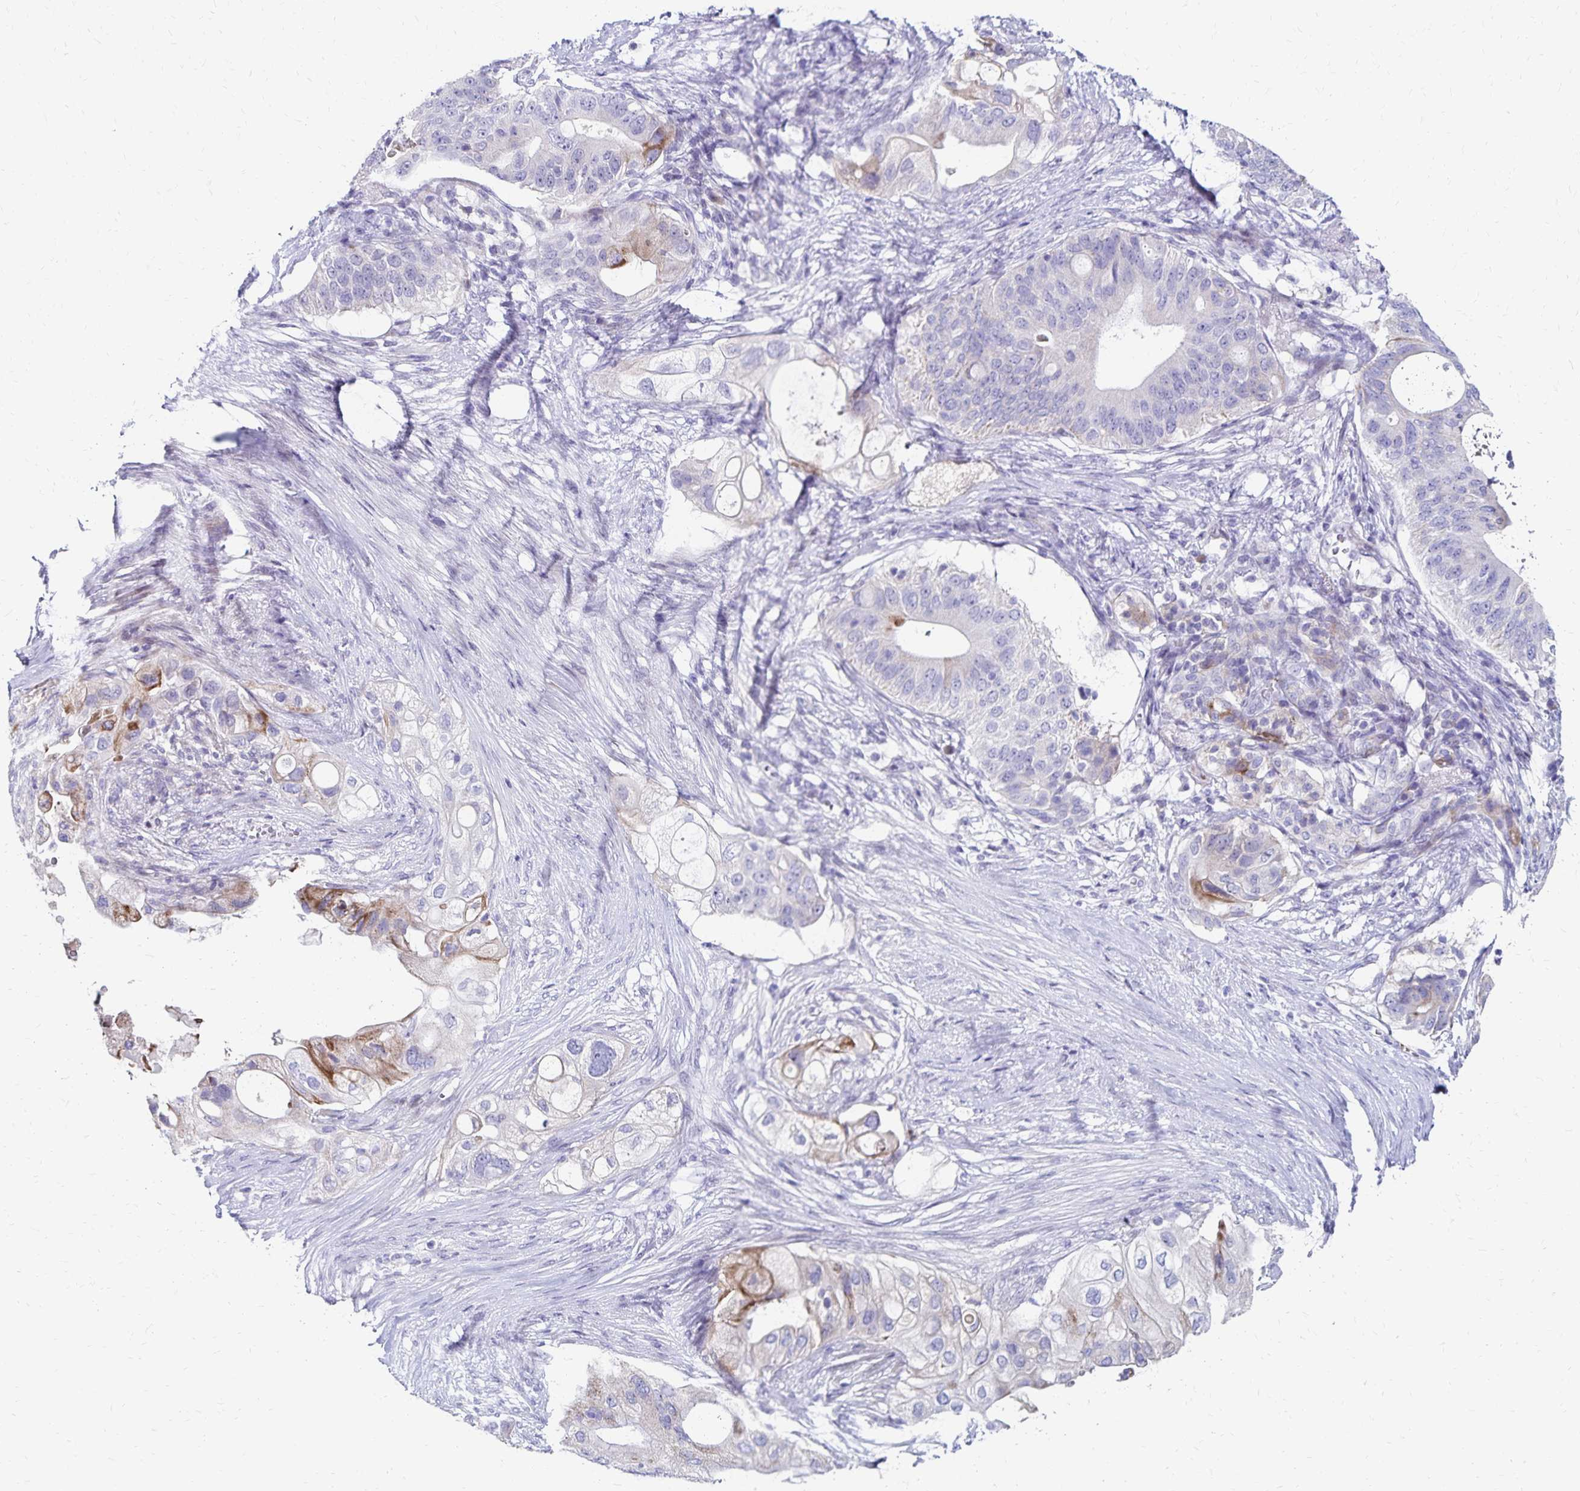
{"staining": {"intensity": "moderate", "quantity": "<25%", "location": "cytoplasmic/membranous"}, "tissue": "pancreatic cancer", "cell_type": "Tumor cells", "image_type": "cancer", "snomed": [{"axis": "morphology", "description": "Adenocarcinoma, NOS"}, {"axis": "topography", "description": "Pancreas"}], "caption": "A brown stain shows moderate cytoplasmic/membranous positivity of a protein in human pancreatic adenocarcinoma tumor cells.", "gene": "NECAP1", "patient": {"sex": "female", "age": 72}}